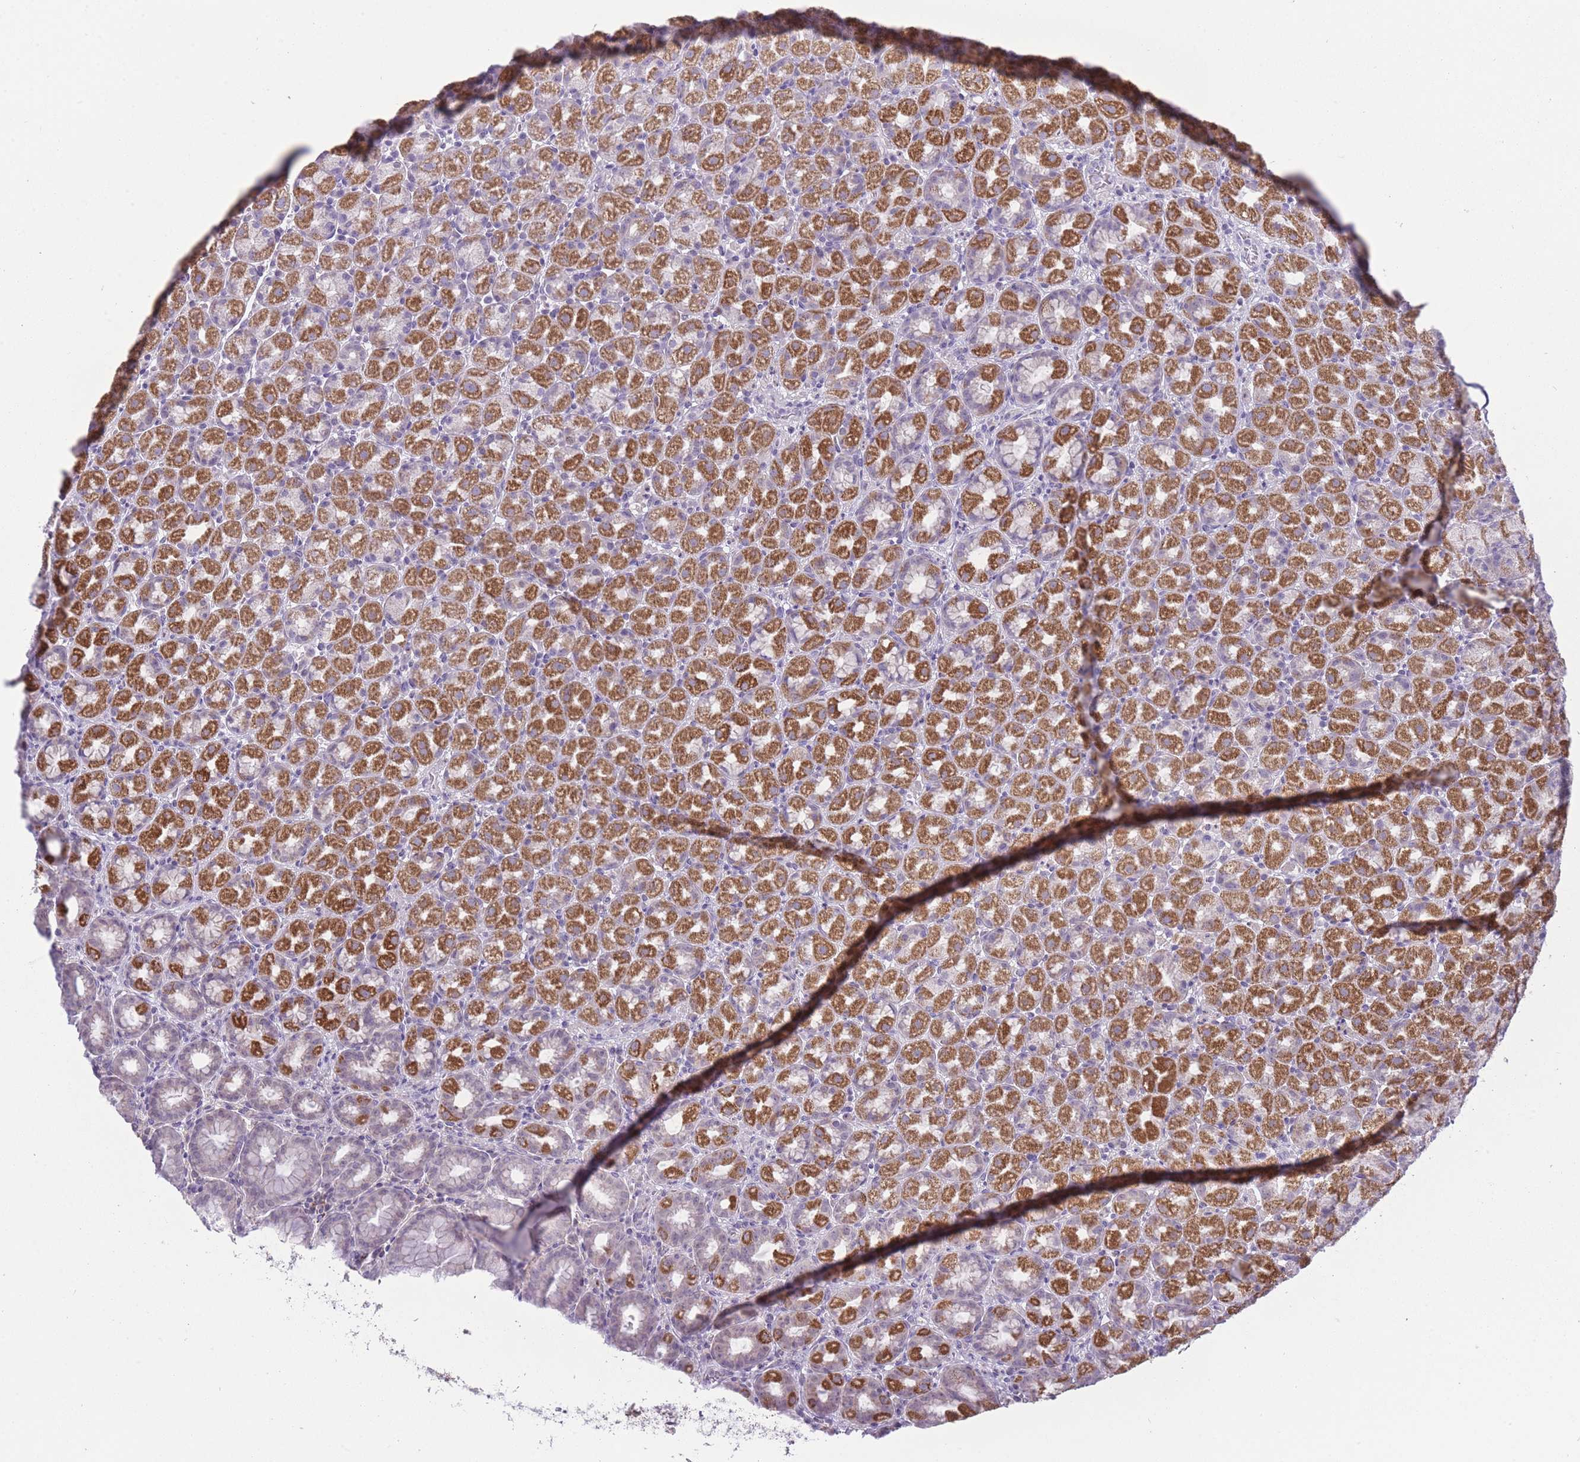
{"staining": {"intensity": "strong", "quantity": "25%-75%", "location": "cytoplasmic/membranous"}, "tissue": "stomach", "cell_type": "Glandular cells", "image_type": "normal", "snomed": [{"axis": "morphology", "description": "Normal tissue, NOS"}, {"axis": "topography", "description": "Stomach, upper"}, {"axis": "topography", "description": "Stomach"}], "caption": "IHC of normal stomach shows high levels of strong cytoplasmic/membranous staining in about 25%-75% of glandular cells. Using DAB (3,3'-diaminobenzidine) (brown) and hematoxylin (blue) stains, captured at high magnification using brightfield microscopy.", "gene": "ZBTB24", "patient": {"sex": "male", "age": 68}}